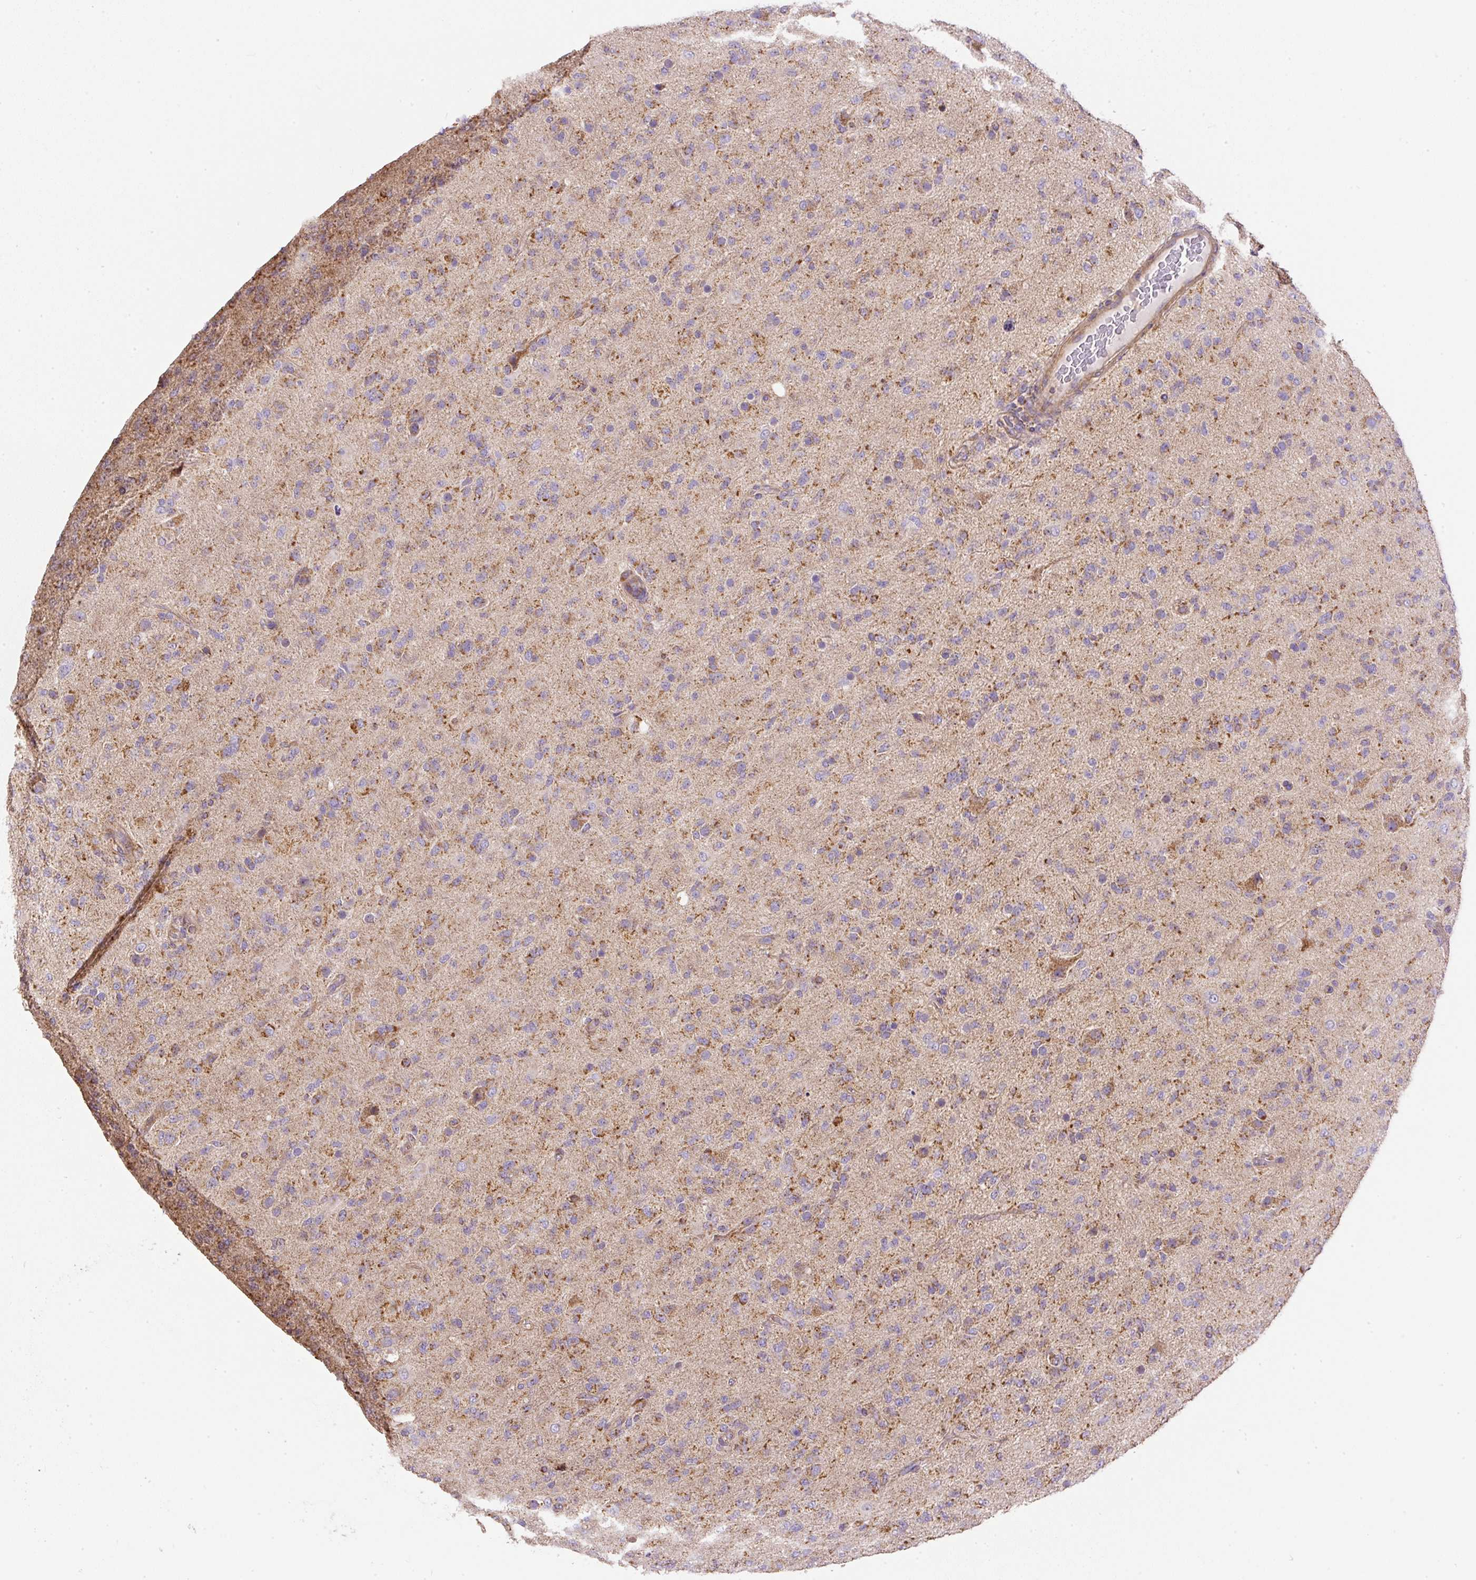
{"staining": {"intensity": "moderate", "quantity": "<25%", "location": "cytoplasmic/membranous"}, "tissue": "glioma", "cell_type": "Tumor cells", "image_type": "cancer", "snomed": [{"axis": "morphology", "description": "Glioma, malignant, Low grade"}, {"axis": "topography", "description": "Brain"}], "caption": "Brown immunohistochemical staining in human low-grade glioma (malignant) shows moderate cytoplasmic/membranous expression in about <25% of tumor cells.", "gene": "NDUFAF2", "patient": {"sex": "male", "age": 65}}